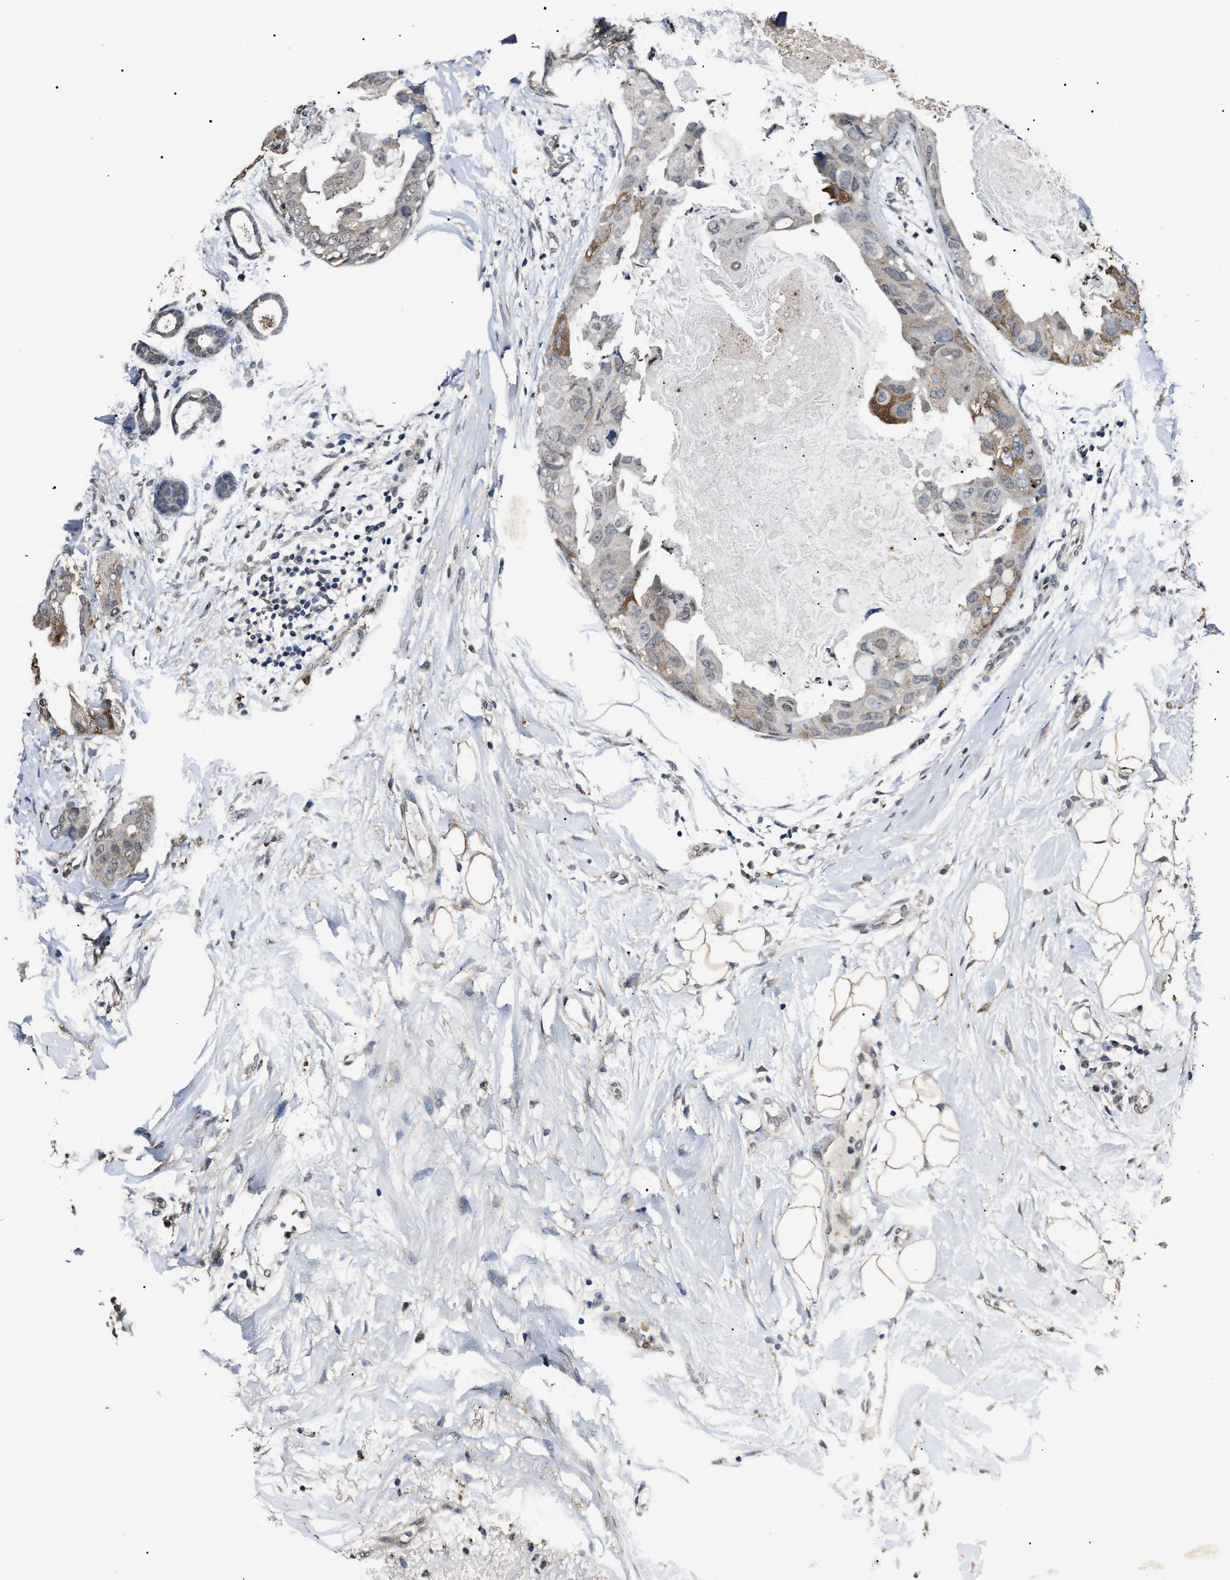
{"staining": {"intensity": "moderate", "quantity": "<25%", "location": "cytoplasmic/membranous"}, "tissue": "breast cancer", "cell_type": "Tumor cells", "image_type": "cancer", "snomed": [{"axis": "morphology", "description": "Duct carcinoma"}, {"axis": "topography", "description": "Breast"}], "caption": "This image displays IHC staining of infiltrating ductal carcinoma (breast), with low moderate cytoplasmic/membranous expression in approximately <25% of tumor cells.", "gene": "ANP32E", "patient": {"sex": "female", "age": 40}}